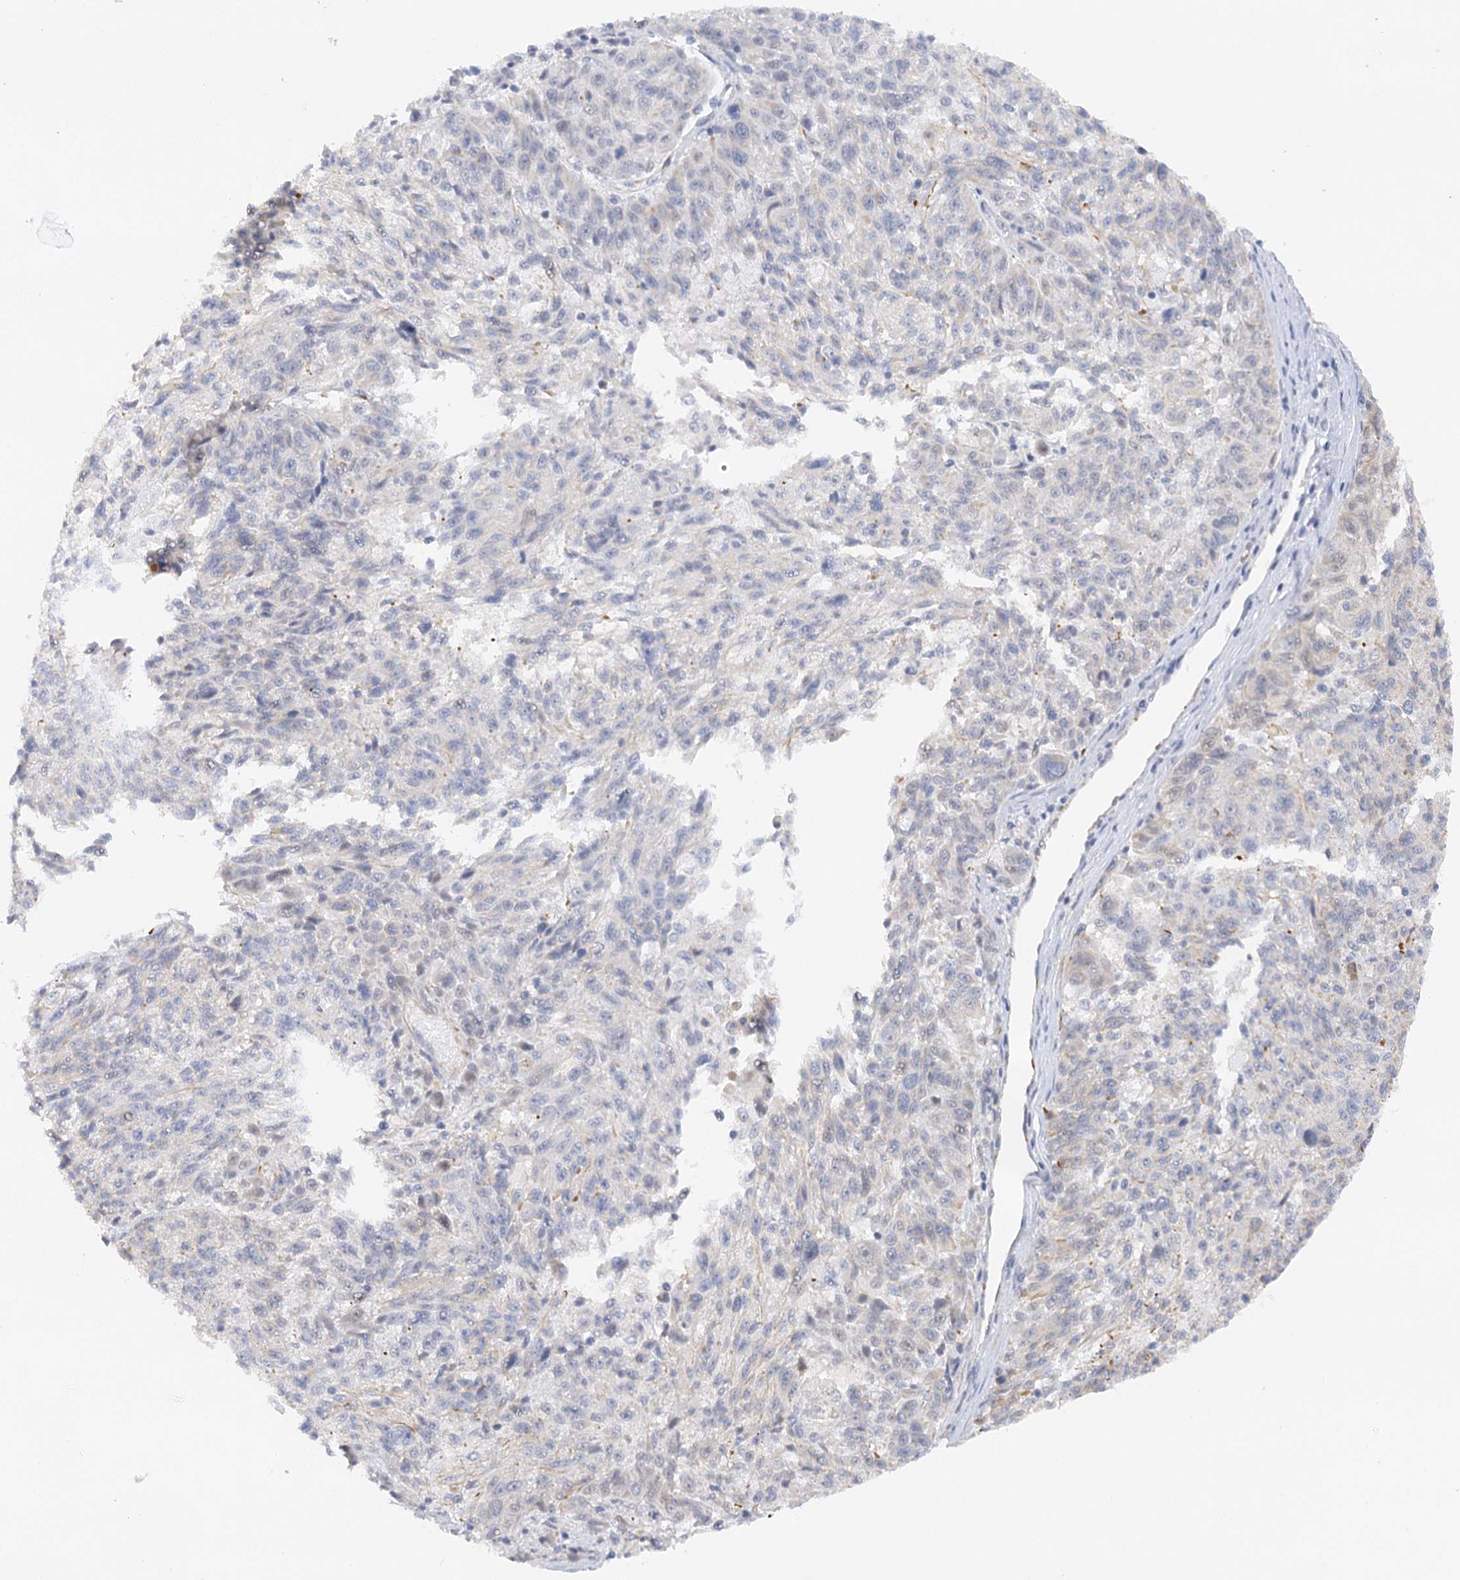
{"staining": {"intensity": "weak", "quantity": "<25%", "location": "cytoplasmic/membranous"}, "tissue": "melanoma", "cell_type": "Tumor cells", "image_type": "cancer", "snomed": [{"axis": "morphology", "description": "Malignant melanoma, NOS"}, {"axis": "topography", "description": "Skin"}], "caption": "Malignant melanoma stained for a protein using IHC reveals no staining tumor cells.", "gene": "NELL2", "patient": {"sex": "male", "age": 53}}